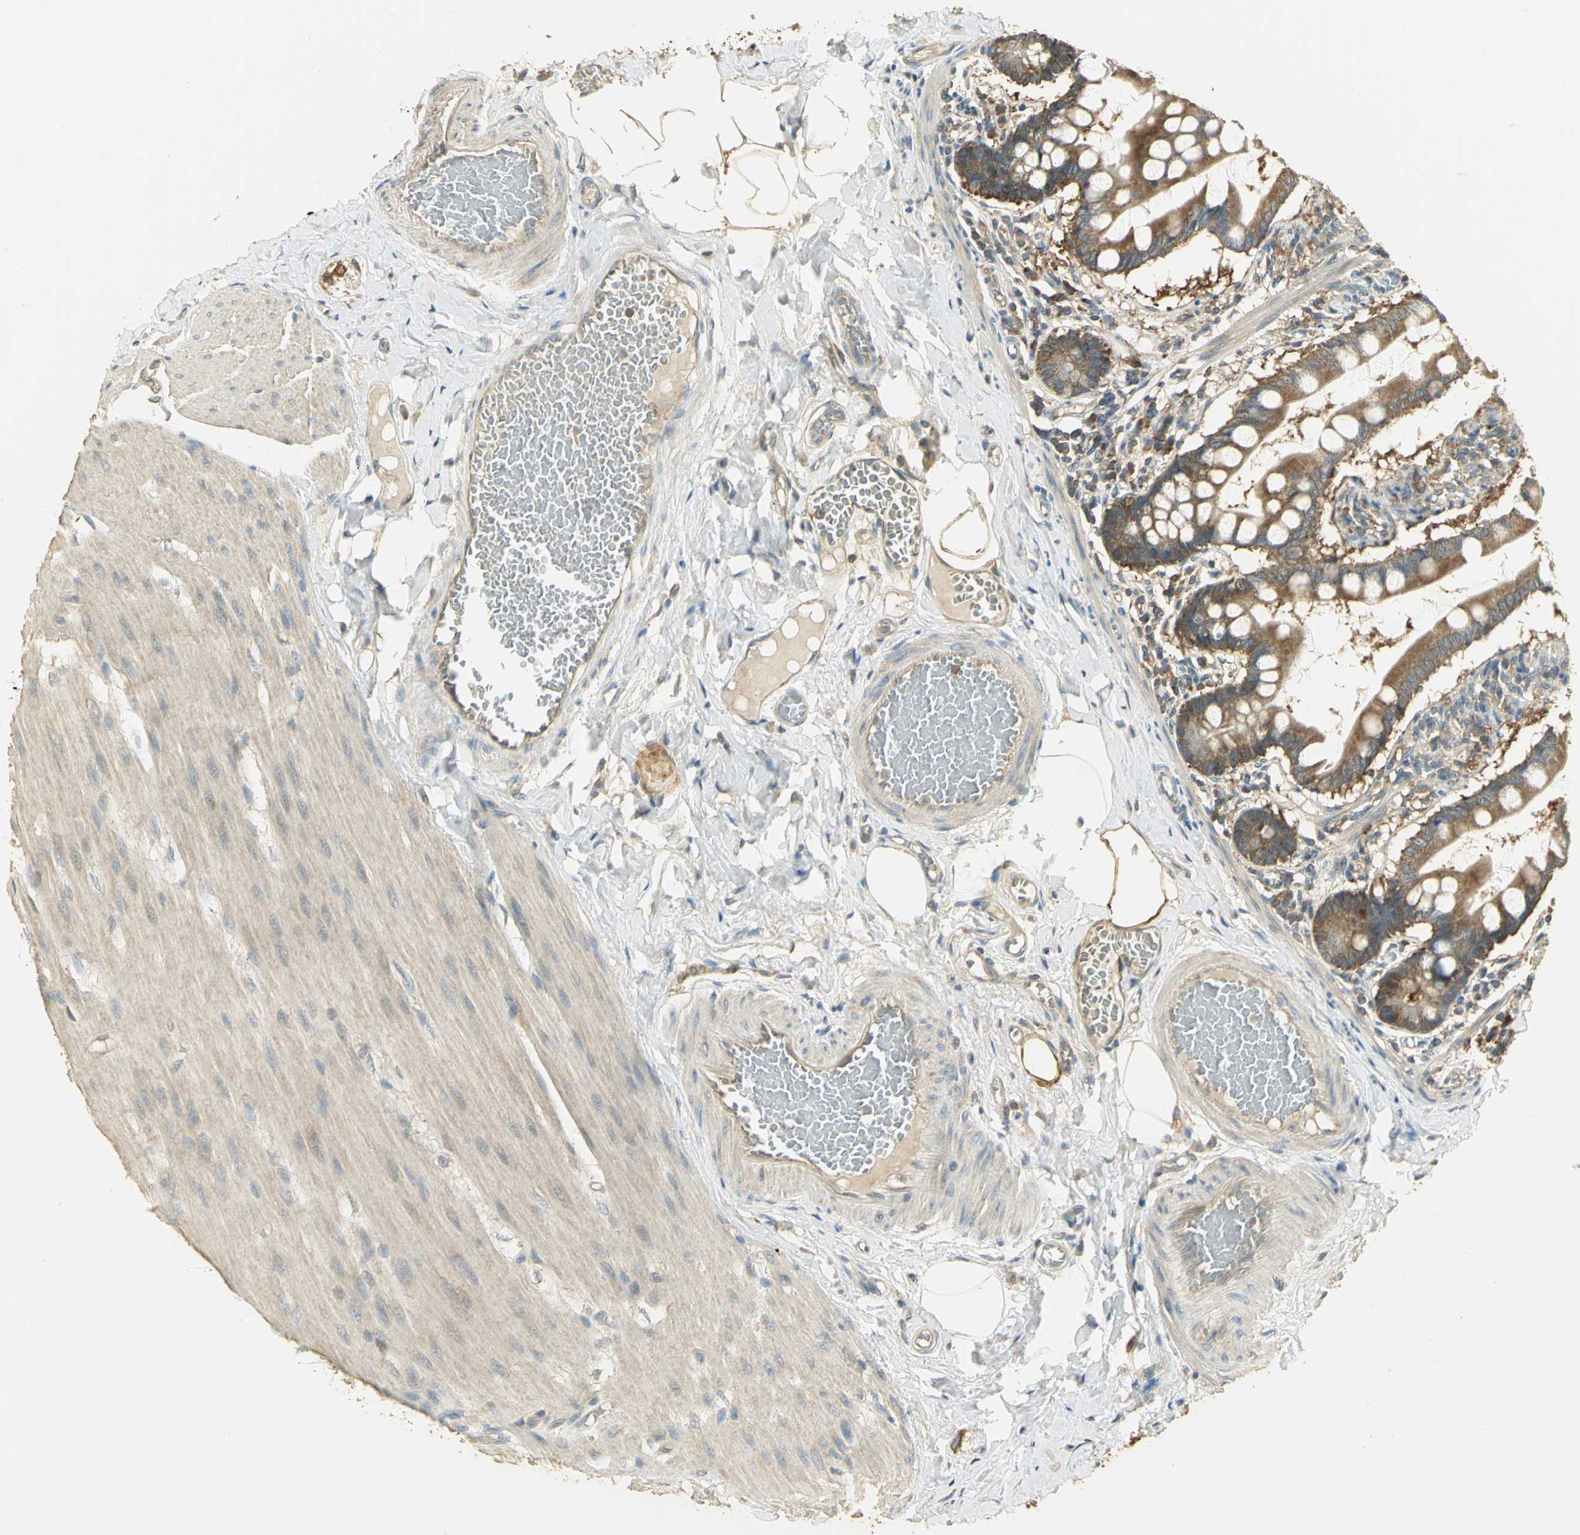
{"staining": {"intensity": "strong", "quantity": ">75%", "location": "cytoplasmic/membranous"}, "tissue": "small intestine", "cell_type": "Glandular cells", "image_type": "normal", "snomed": [{"axis": "morphology", "description": "Normal tissue, NOS"}, {"axis": "topography", "description": "Small intestine"}], "caption": "Glandular cells reveal high levels of strong cytoplasmic/membranous positivity in approximately >75% of cells in benign small intestine. (IHC, brightfield microscopy, high magnification).", "gene": "RARS1", "patient": {"sex": "male", "age": 41}}